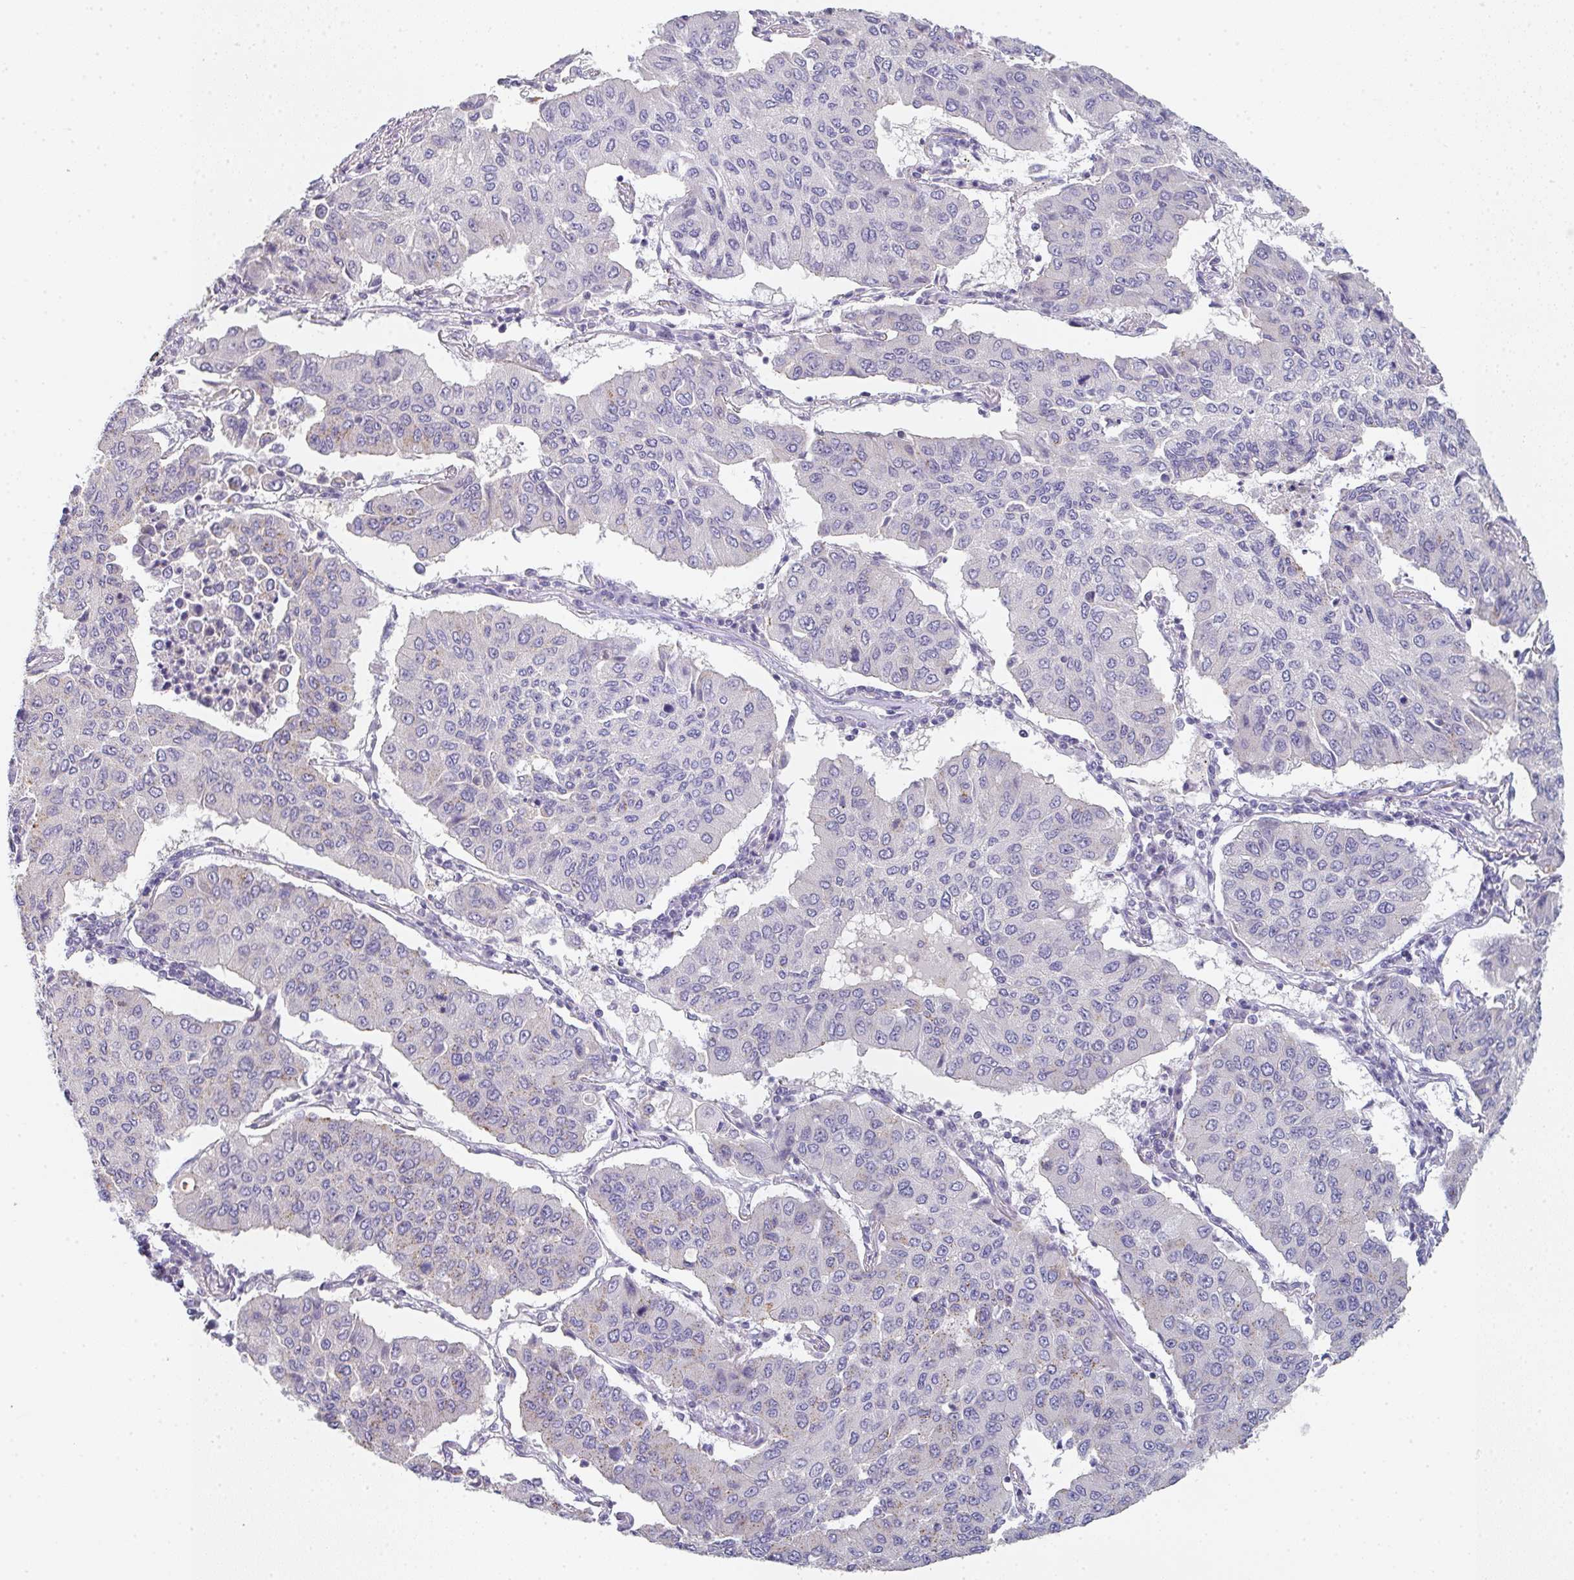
{"staining": {"intensity": "negative", "quantity": "none", "location": "none"}, "tissue": "lung cancer", "cell_type": "Tumor cells", "image_type": "cancer", "snomed": [{"axis": "morphology", "description": "Squamous cell carcinoma, NOS"}, {"axis": "topography", "description": "Lung"}], "caption": "Immunohistochemical staining of lung cancer (squamous cell carcinoma) demonstrates no significant positivity in tumor cells. The staining was performed using DAB (3,3'-diaminobenzidine) to visualize the protein expression in brown, while the nuclei were stained in blue with hematoxylin (Magnification: 20x).", "gene": "CHMP5", "patient": {"sex": "male", "age": 74}}